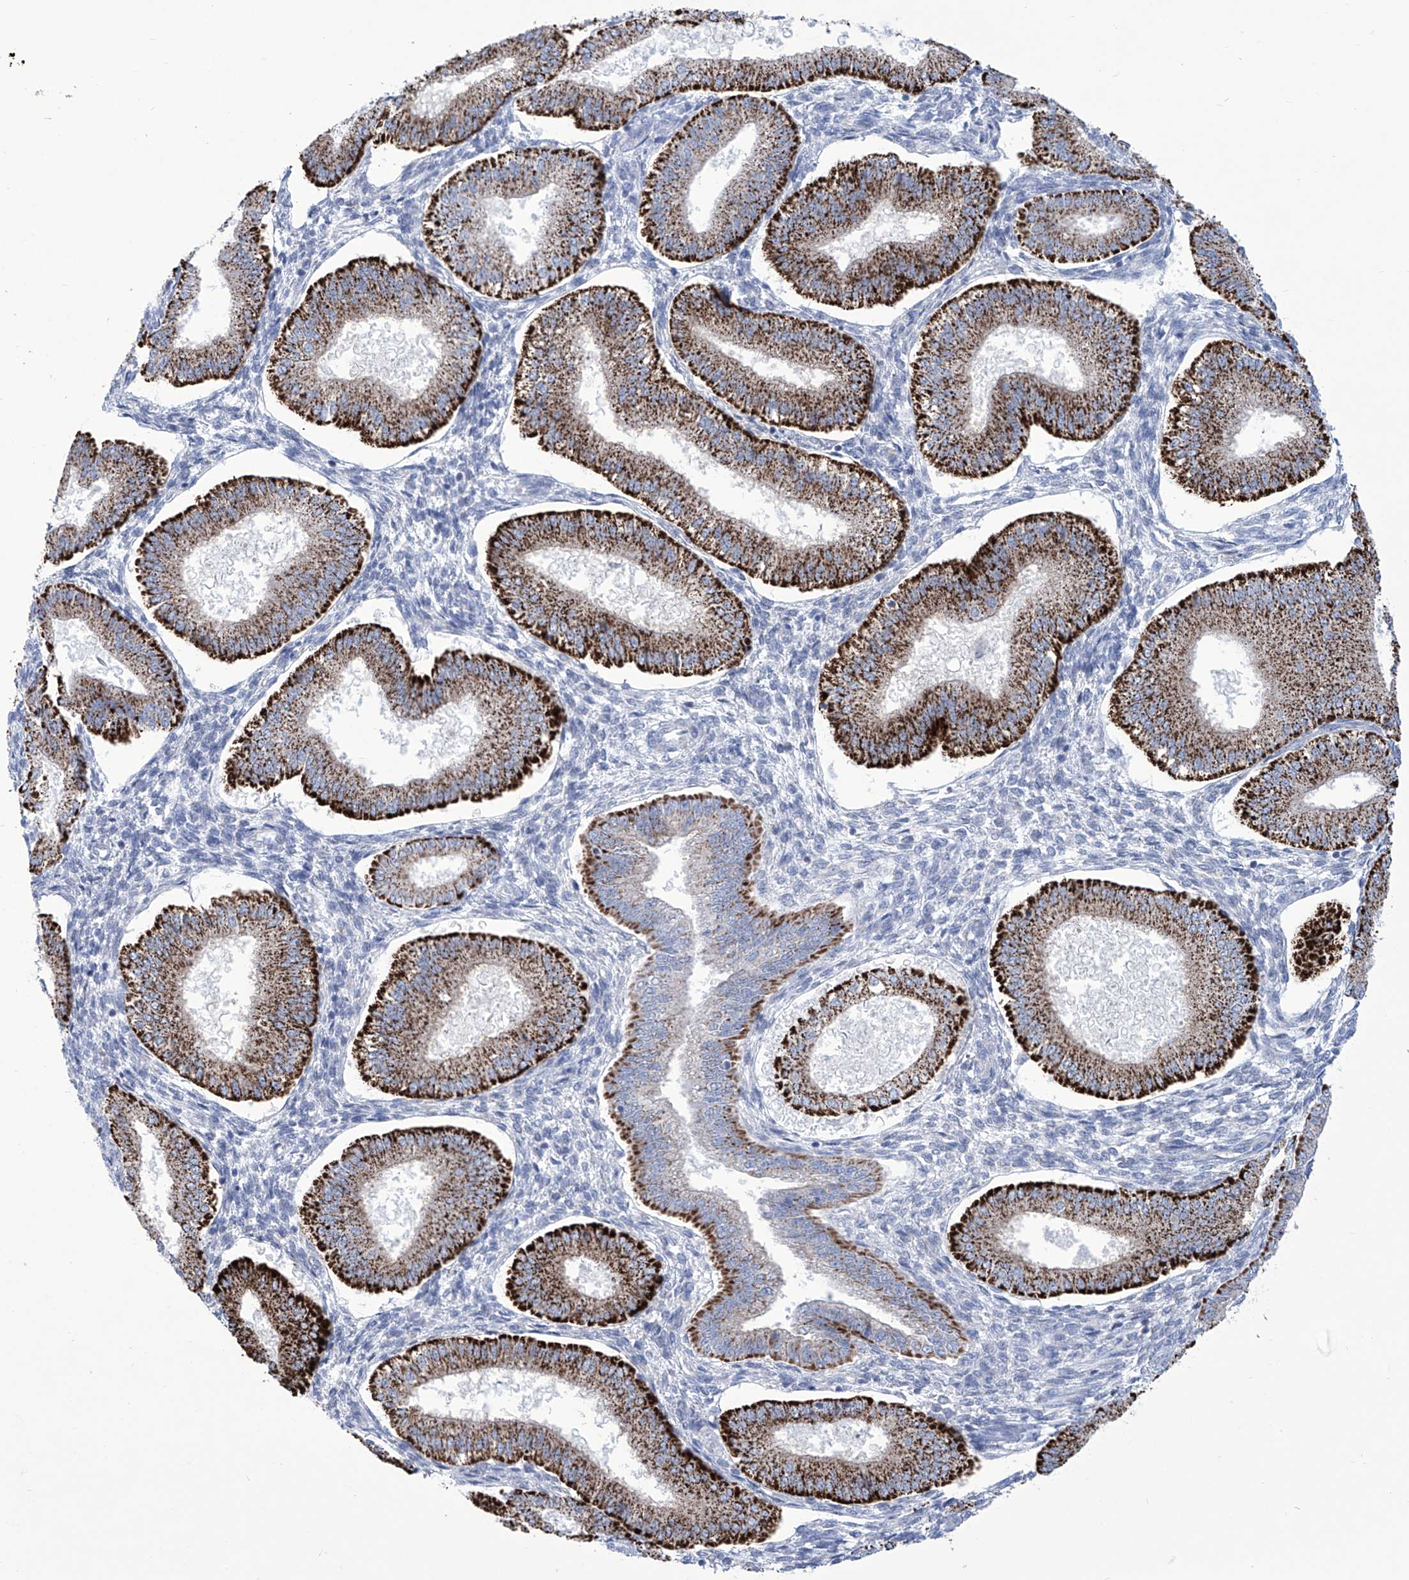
{"staining": {"intensity": "negative", "quantity": "none", "location": "none"}, "tissue": "endometrium", "cell_type": "Cells in endometrial stroma", "image_type": "normal", "snomed": [{"axis": "morphology", "description": "Normal tissue, NOS"}, {"axis": "topography", "description": "Endometrium"}], "caption": "DAB (3,3'-diaminobenzidine) immunohistochemical staining of unremarkable endometrium reveals no significant staining in cells in endometrial stroma.", "gene": "ALDH6A1", "patient": {"sex": "female", "age": 39}}